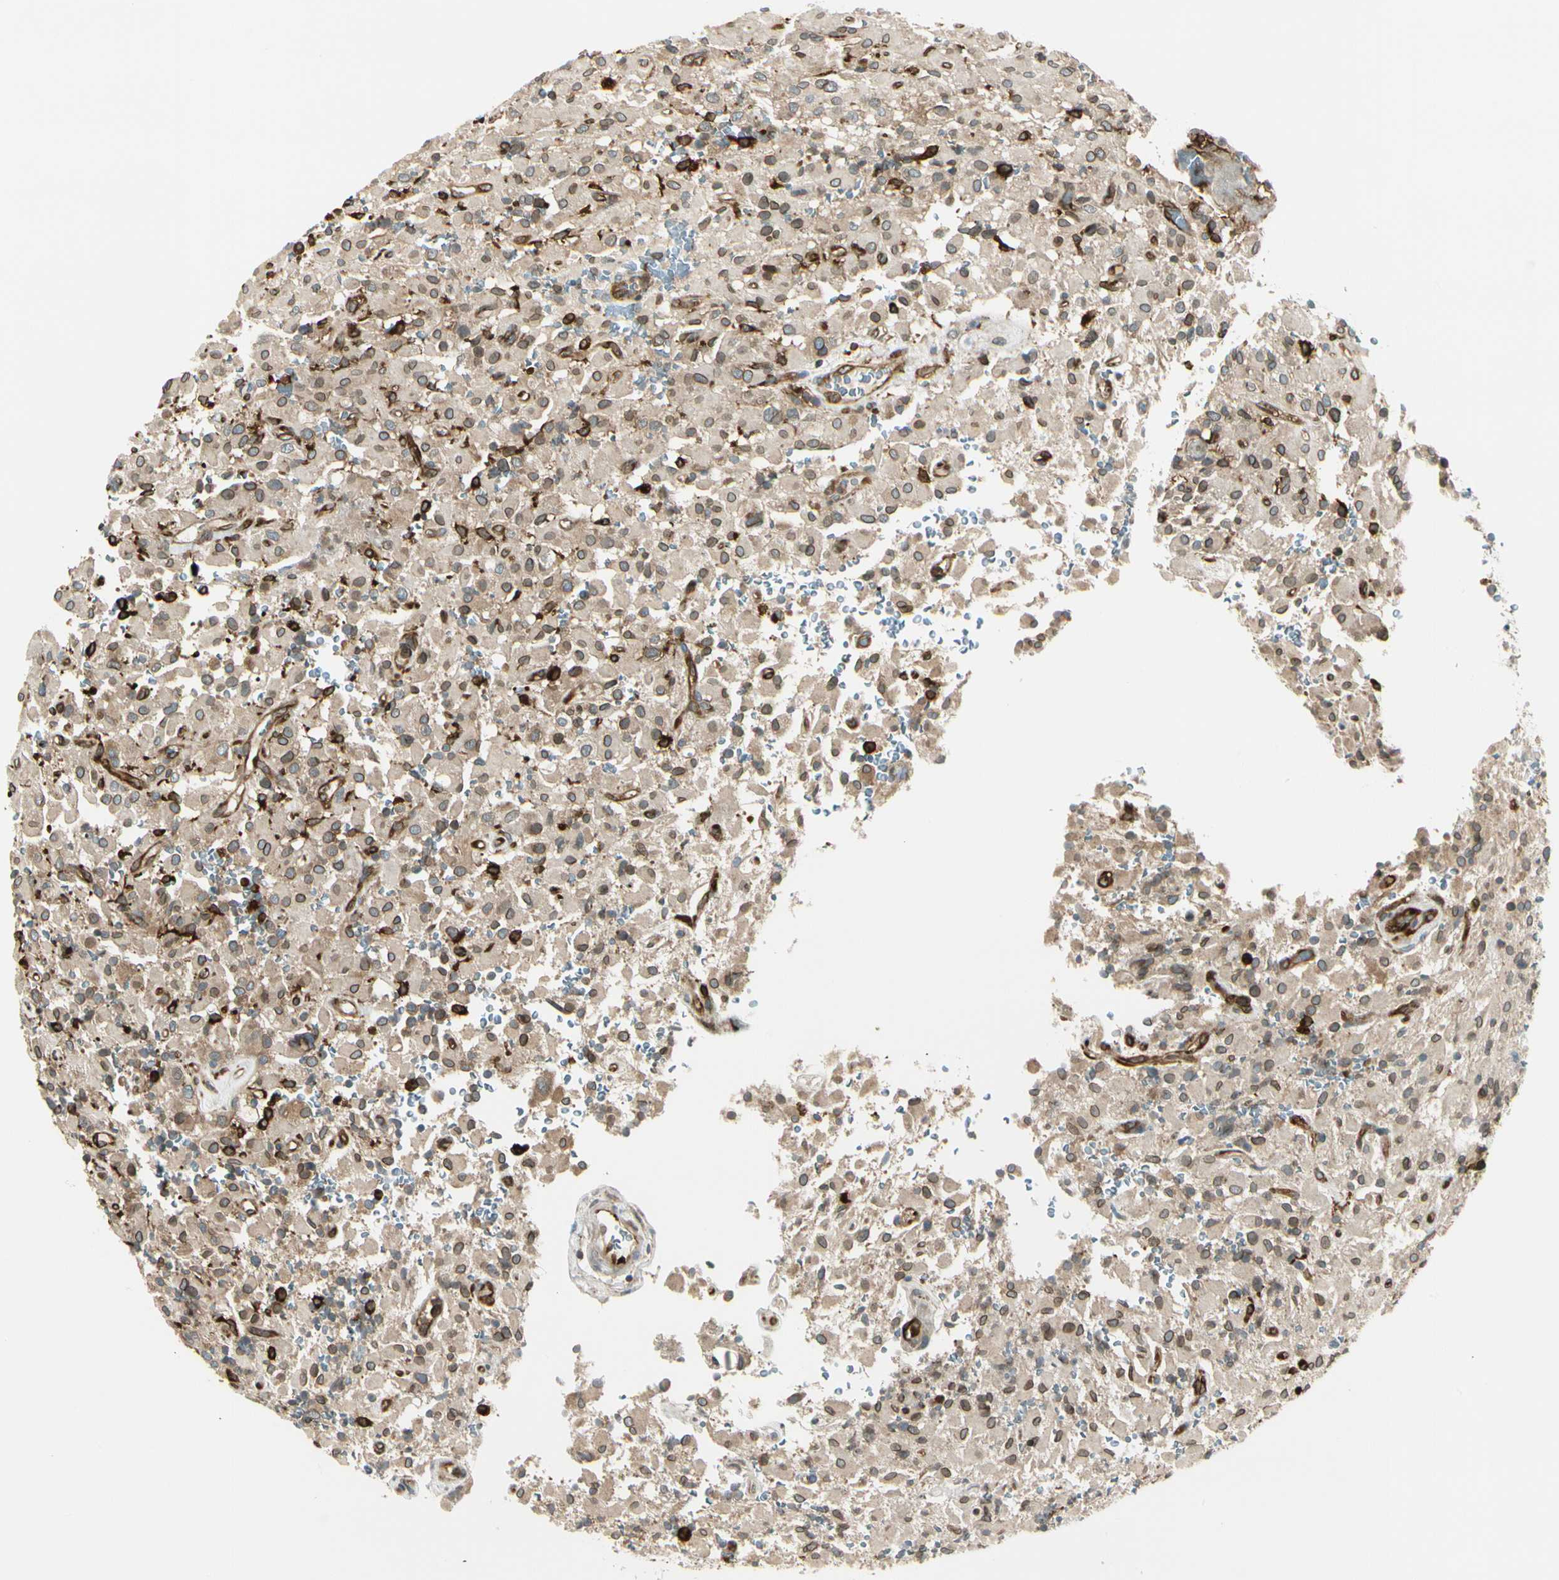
{"staining": {"intensity": "moderate", "quantity": "25%-75%", "location": "cytoplasmic/membranous,nuclear"}, "tissue": "glioma", "cell_type": "Tumor cells", "image_type": "cancer", "snomed": [{"axis": "morphology", "description": "Glioma, malignant, High grade"}, {"axis": "topography", "description": "Brain"}], "caption": "Human malignant glioma (high-grade) stained for a protein (brown) displays moderate cytoplasmic/membranous and nuclear positive positivity in about 25%-75% of tumor cells.", "gene": "TRIO", "patient": {"sex": "male", "age": 71}}